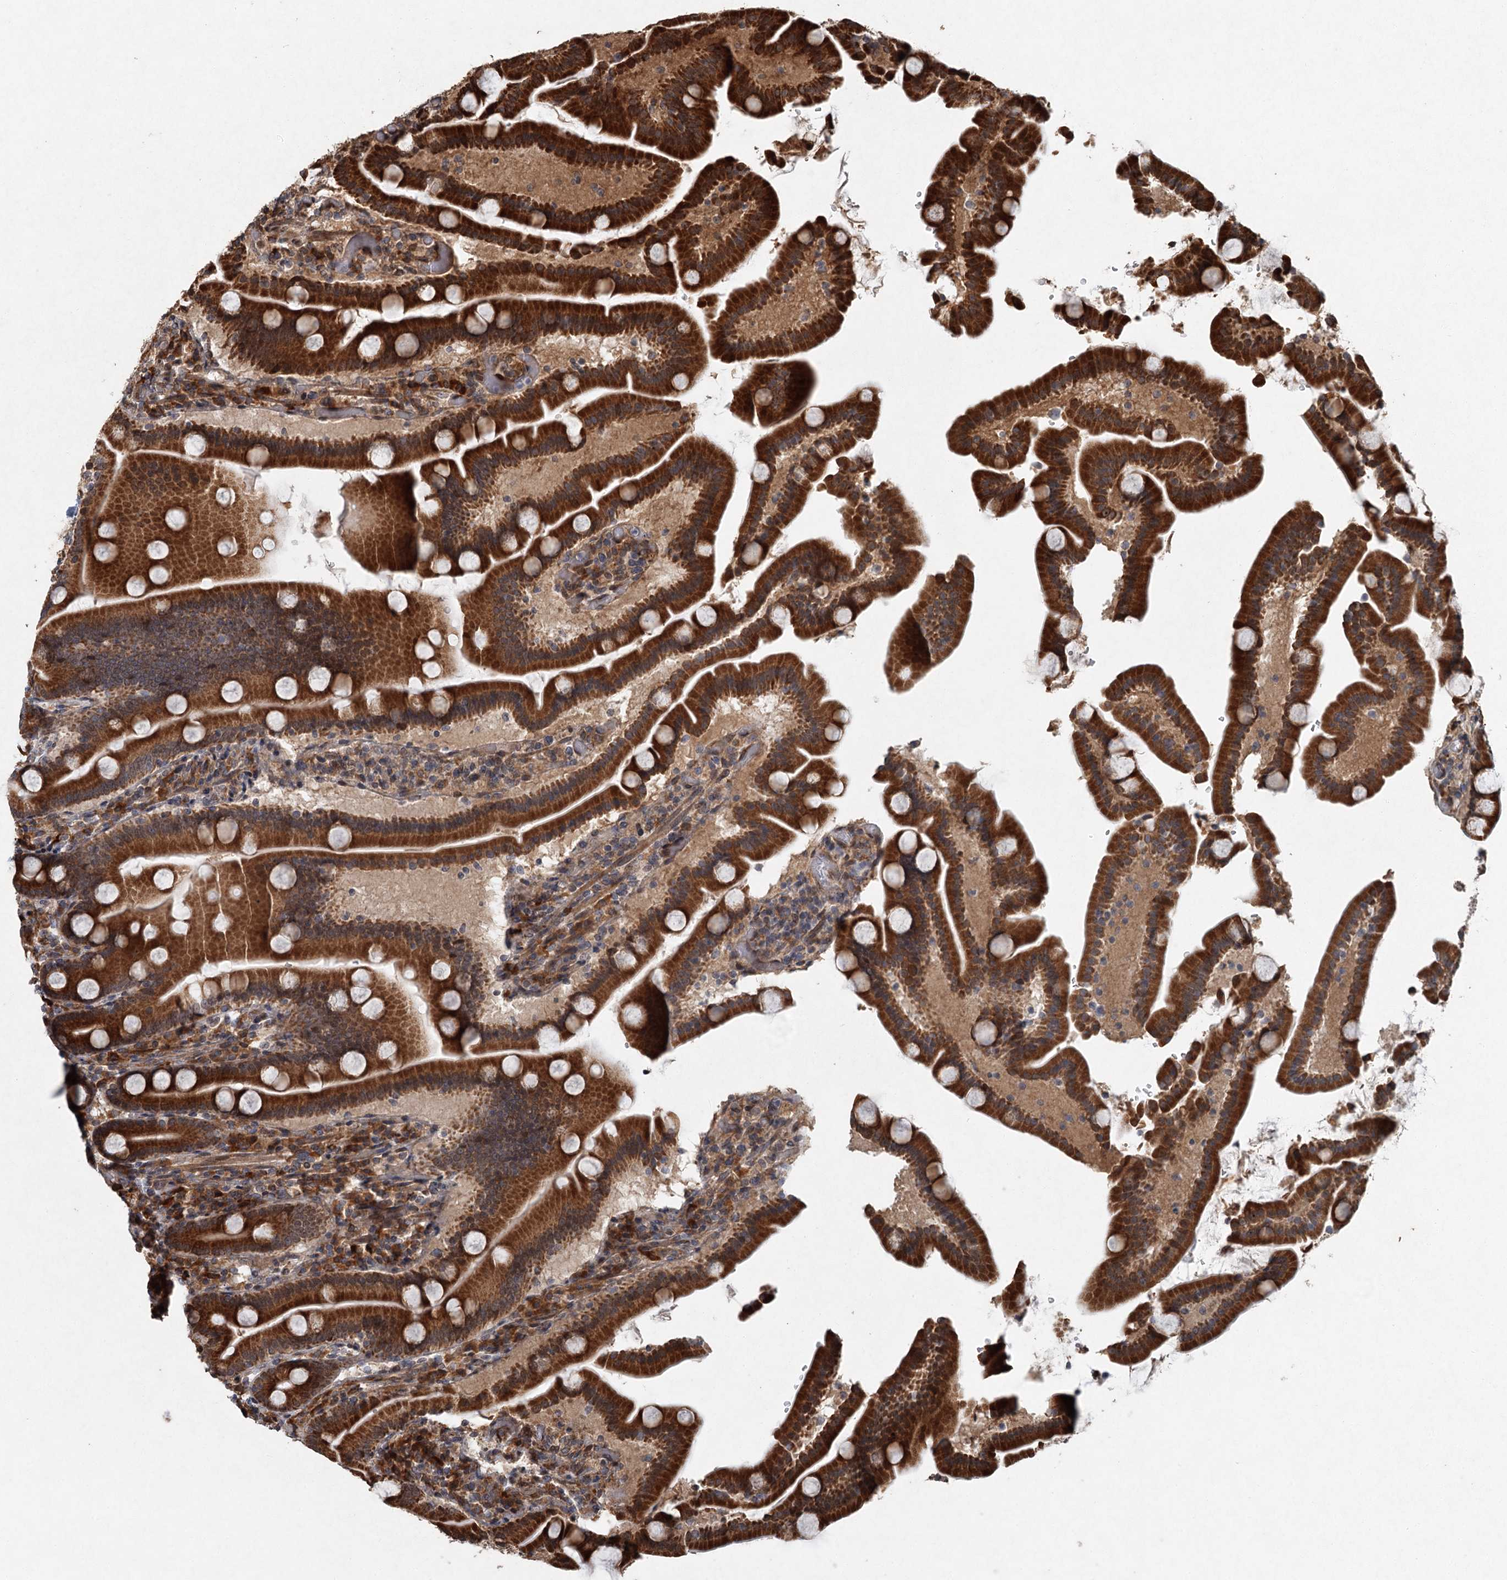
{"staining": {"intensity": "strong", "quantity": ">75%", "location": "cytoplasmic/membranous"}, "tissue": "duodenum", "cell_type": "Glandular cells", "image_type": "normal", "snomed": [{"axis": "morphology", "description": "Normal tissue, NOS"}, {"axis": "topography", "description": "Duodenum"}], "caption": "Strong cytoplasmic/membranous protein expression is present in approximately >75% of glandular cells in duodenum. The protein of interest is shown in brown color, while the nuclei are stained blue.", "gene": "SRPX2", "patient": {"sex": "male", "age": 55}}